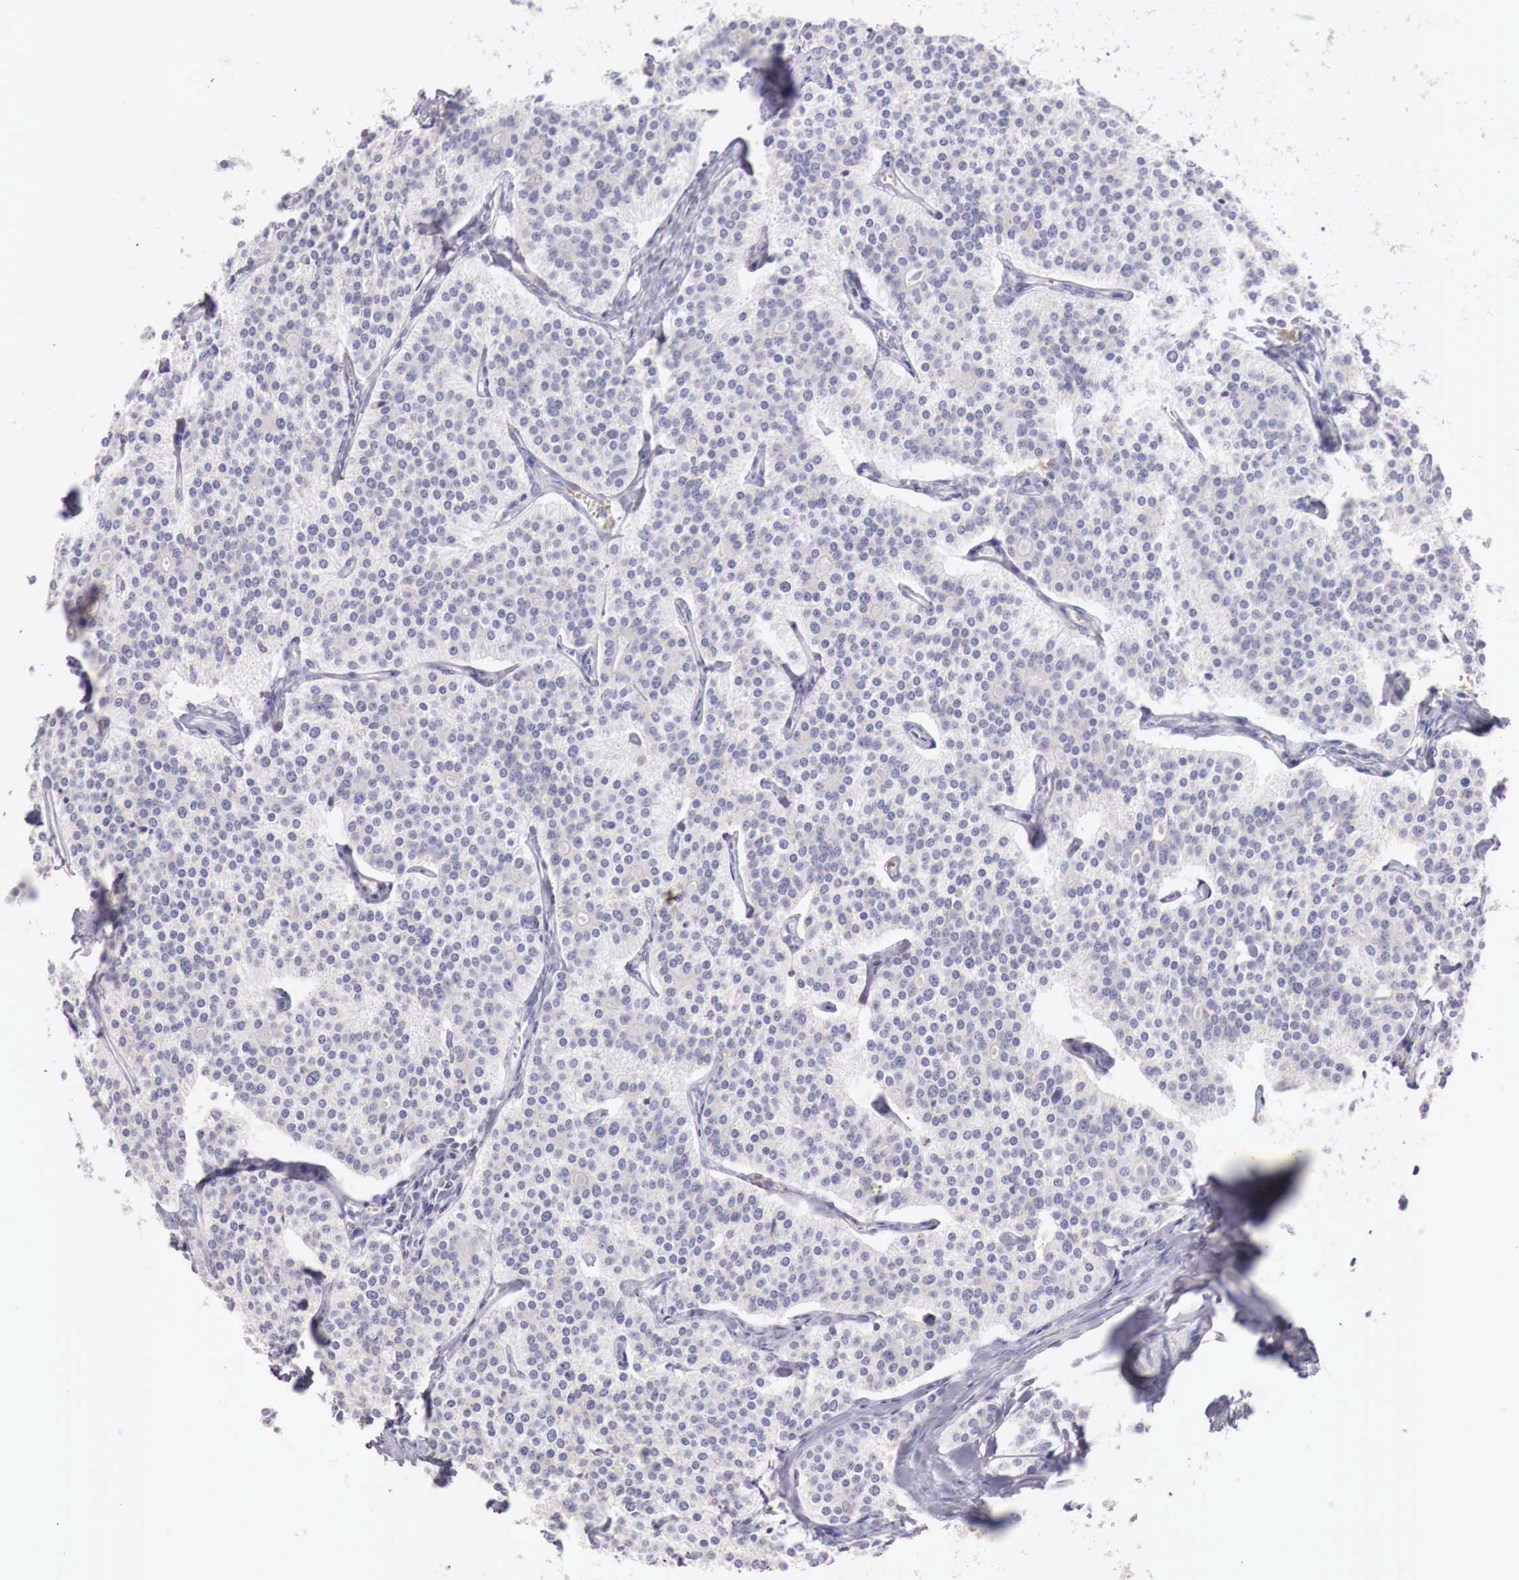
{"staining": {"intensity": "negative", "quantity": "none", "location": "none"}, "tissue": "carcinoid", "cell_type": "Tumor cells", "image_type": "cancer", "snomed": [{"axis": "morphology", "description": "Carcinoid, malignant, NOS"}, {"axis": "topography", "description": "Small intestine"}], "caption": "This is an immunohistochemistry histopathology image of carcinoid. There is no staining in tumor cells.", "gene": "ITIH6", "patient": {"sex": "male", "age": 63}}